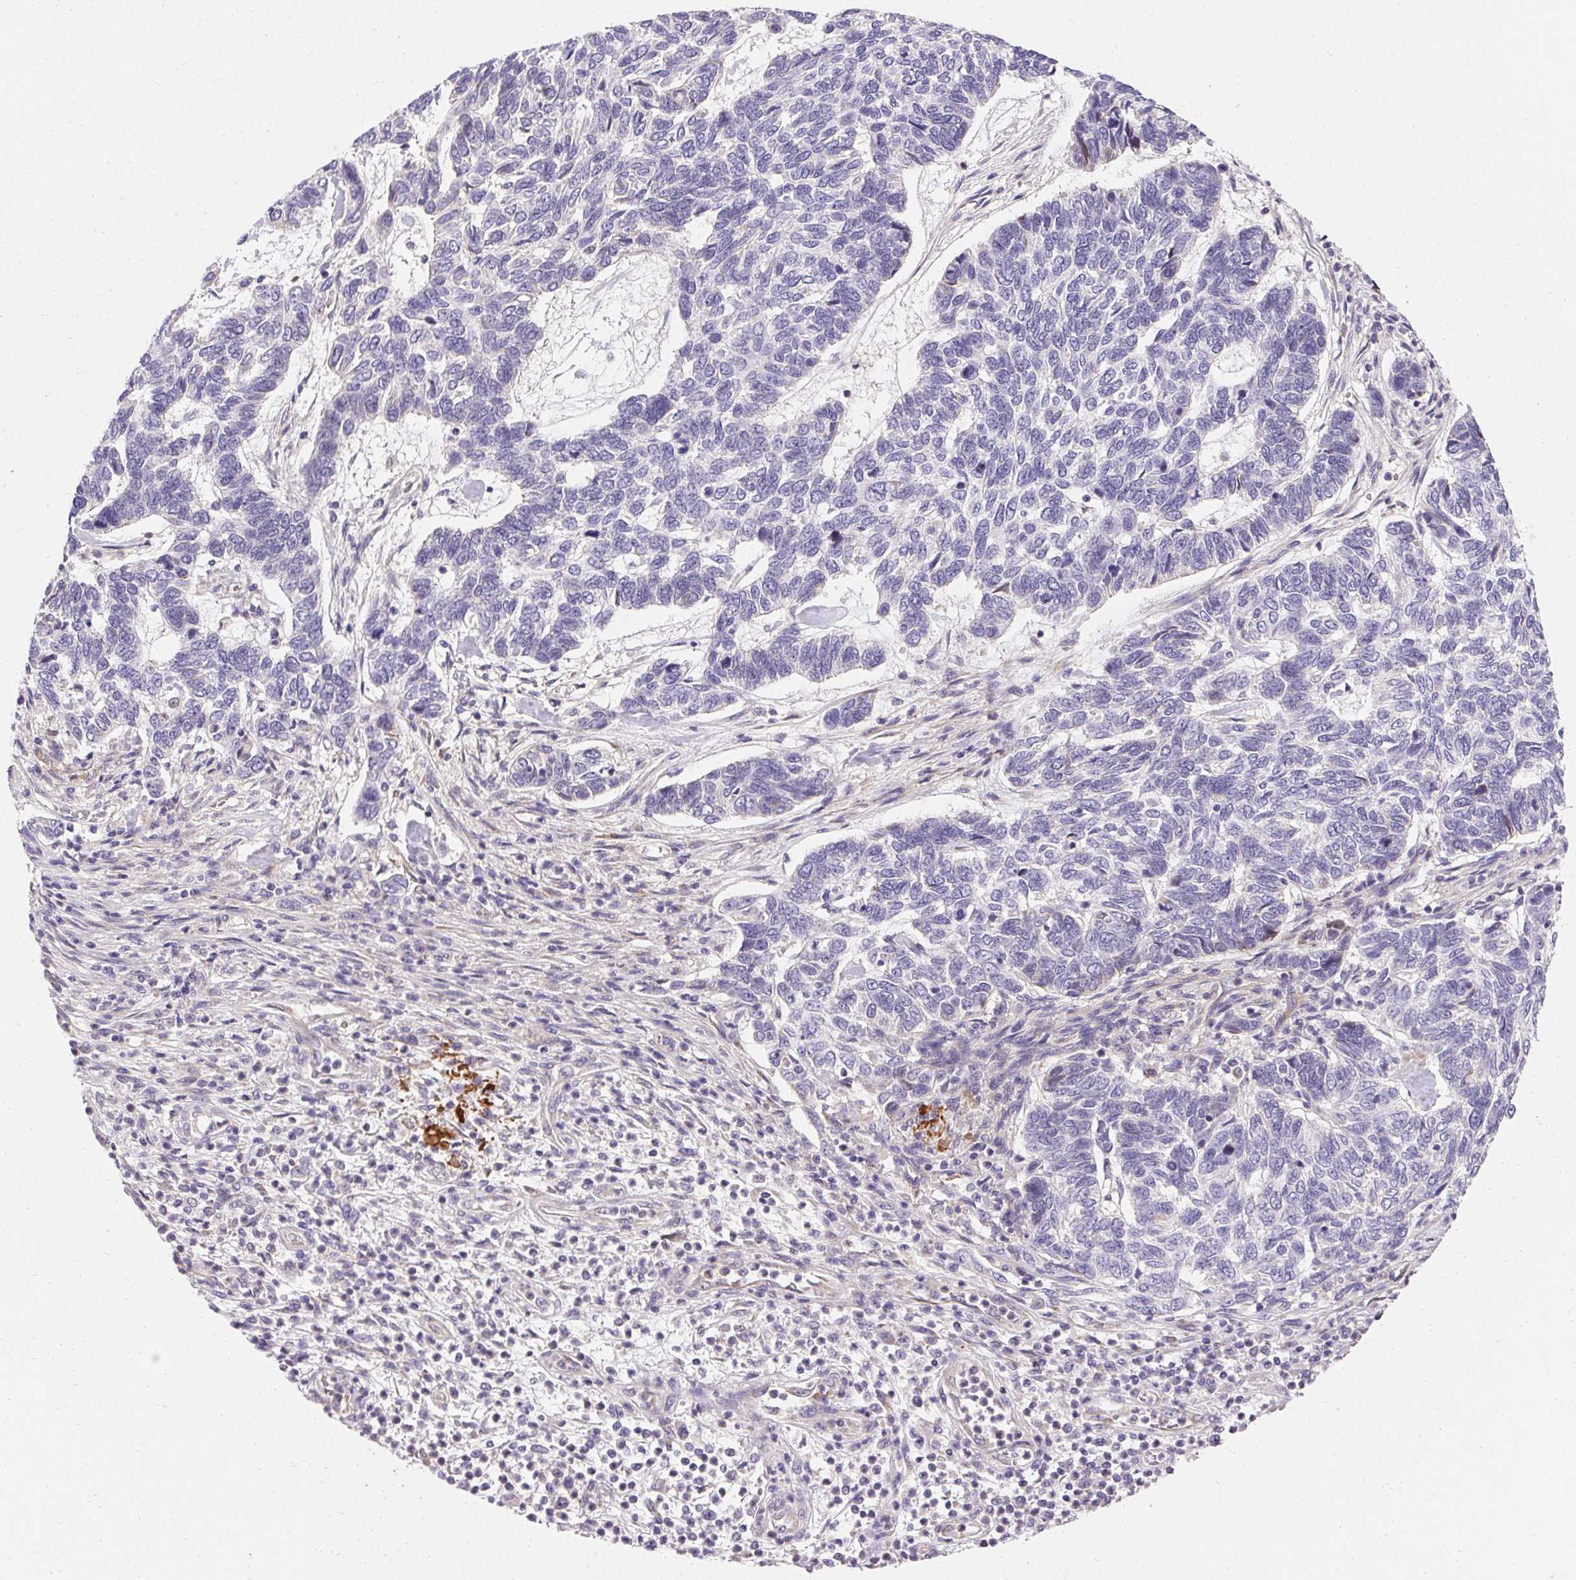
{"staining": {"intensity": "negative", "quantity": "none", "location": "none"}, "tissue": "skin cancer", "cell_type": "Tumor cells", "image_type": "cancer", "snomed": [{"axis": "morphology", "description": "Basal cell carcinoma"}, {"axis": "topography", "description": "Skin"}], "caption": "Skin cancer was stained to show a protein in brown. There is no significant expression in tumor cells. The staining is performed using DAB (3,3'-diaminobenzidine) brown chromogen with nuclei counter-stained in using hematoxylin.", "gene": "TRIP13", "patient": {"sex": "female", "age": 65}}